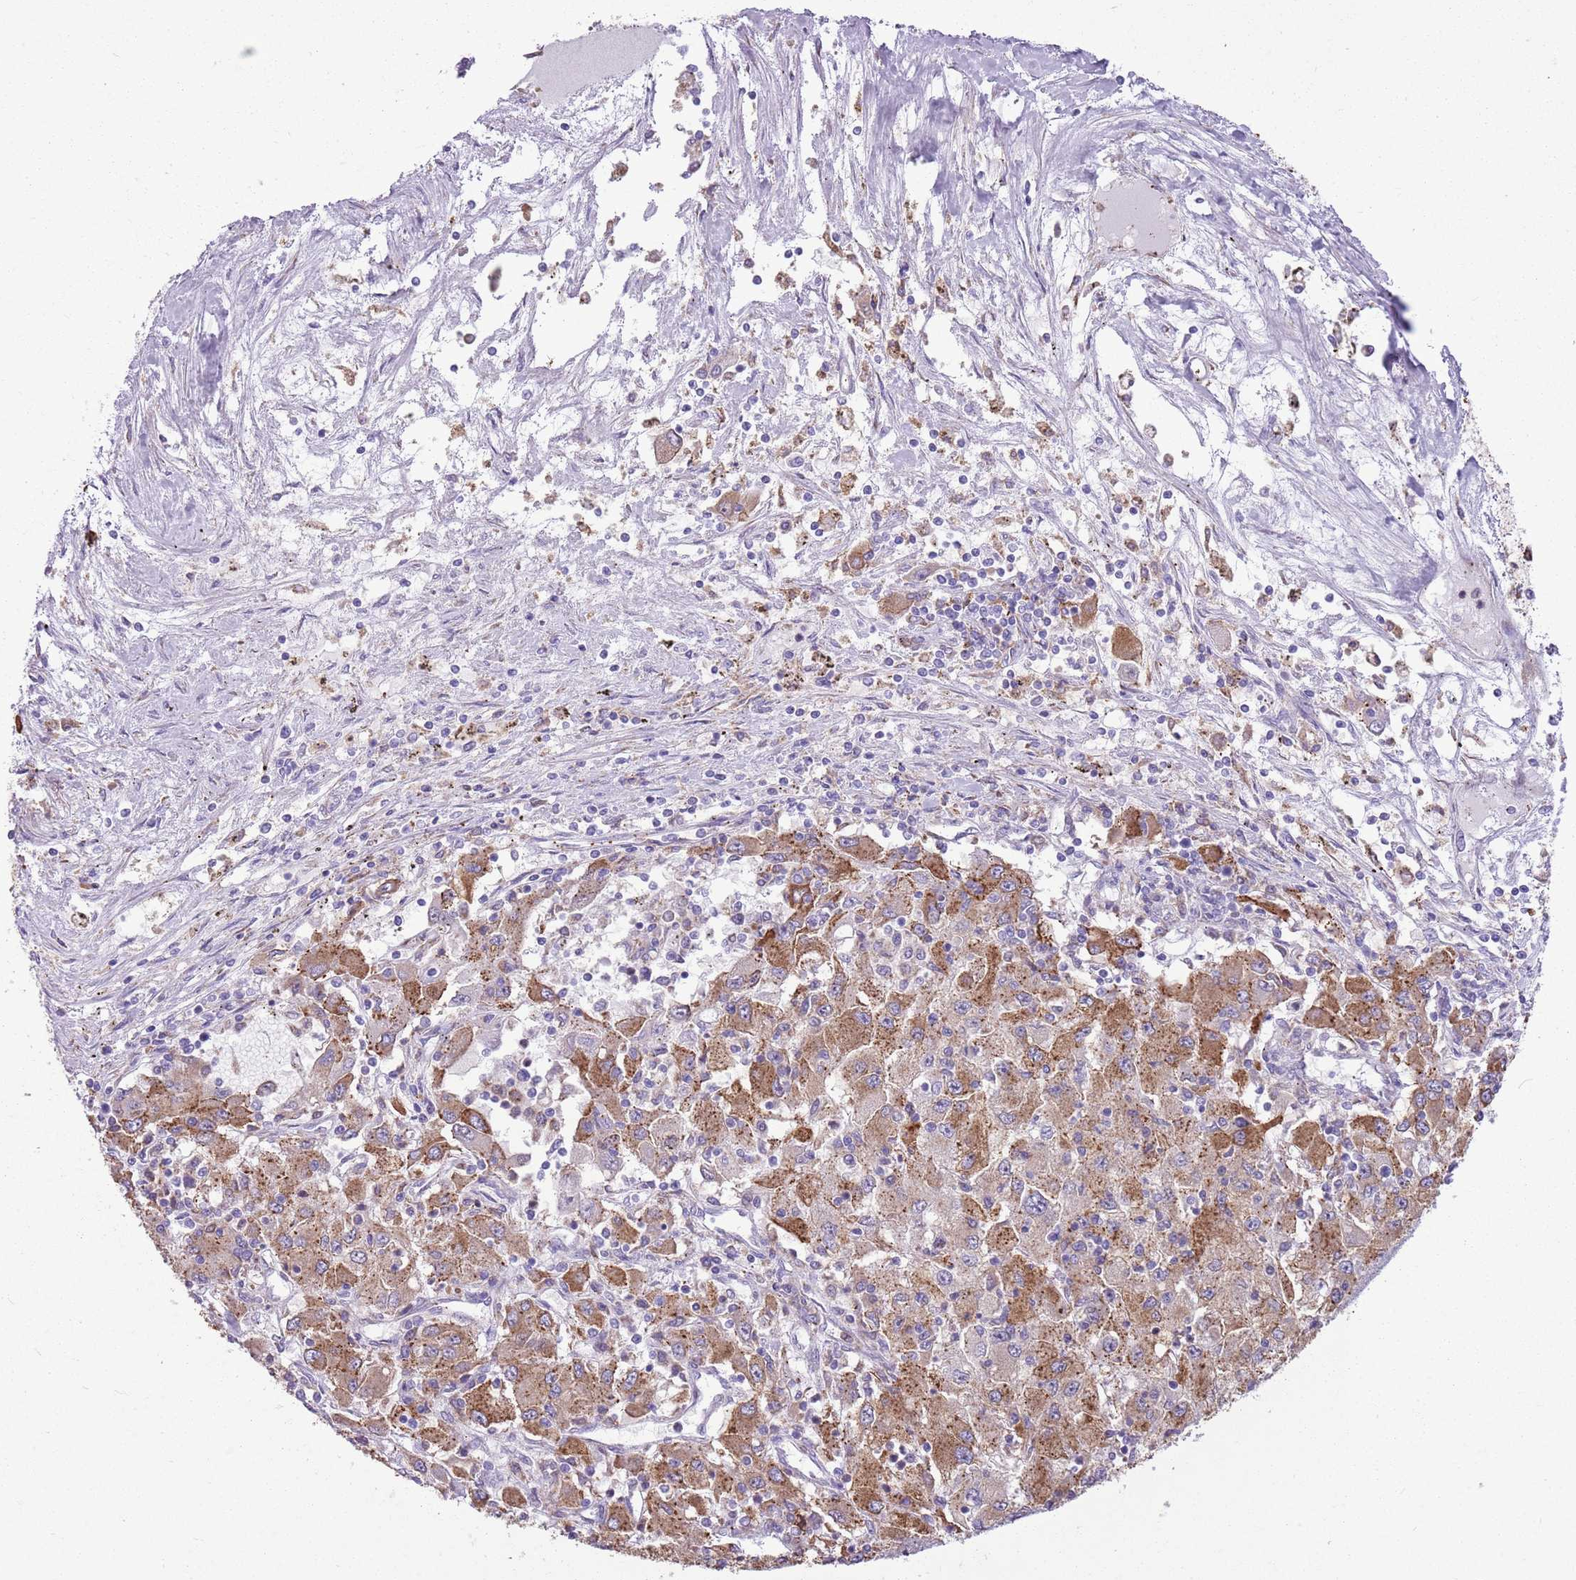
{"staining": {"intensity": "strong", "quantity": ">75%", "location": "cytoplasmic/membranous"}, "tissue": "renal cancer", "cell_type": "Tumor cells", "image_type": "cancer", "snomed": [{"axis": "morphology", "description": "Adenocarcinoma, NOS"}, {"axis": "topography", "description": "Kidney"}], "caption": "A photomicrograph showing strong cytoplasmic/membranous positivity in about >75% of tumor cells in adenocarcinoma (renal), as visualized by brown immunohistochemical staining.", "gene": "KCTD19", "patient": {"sex": "female", "age": 67}}